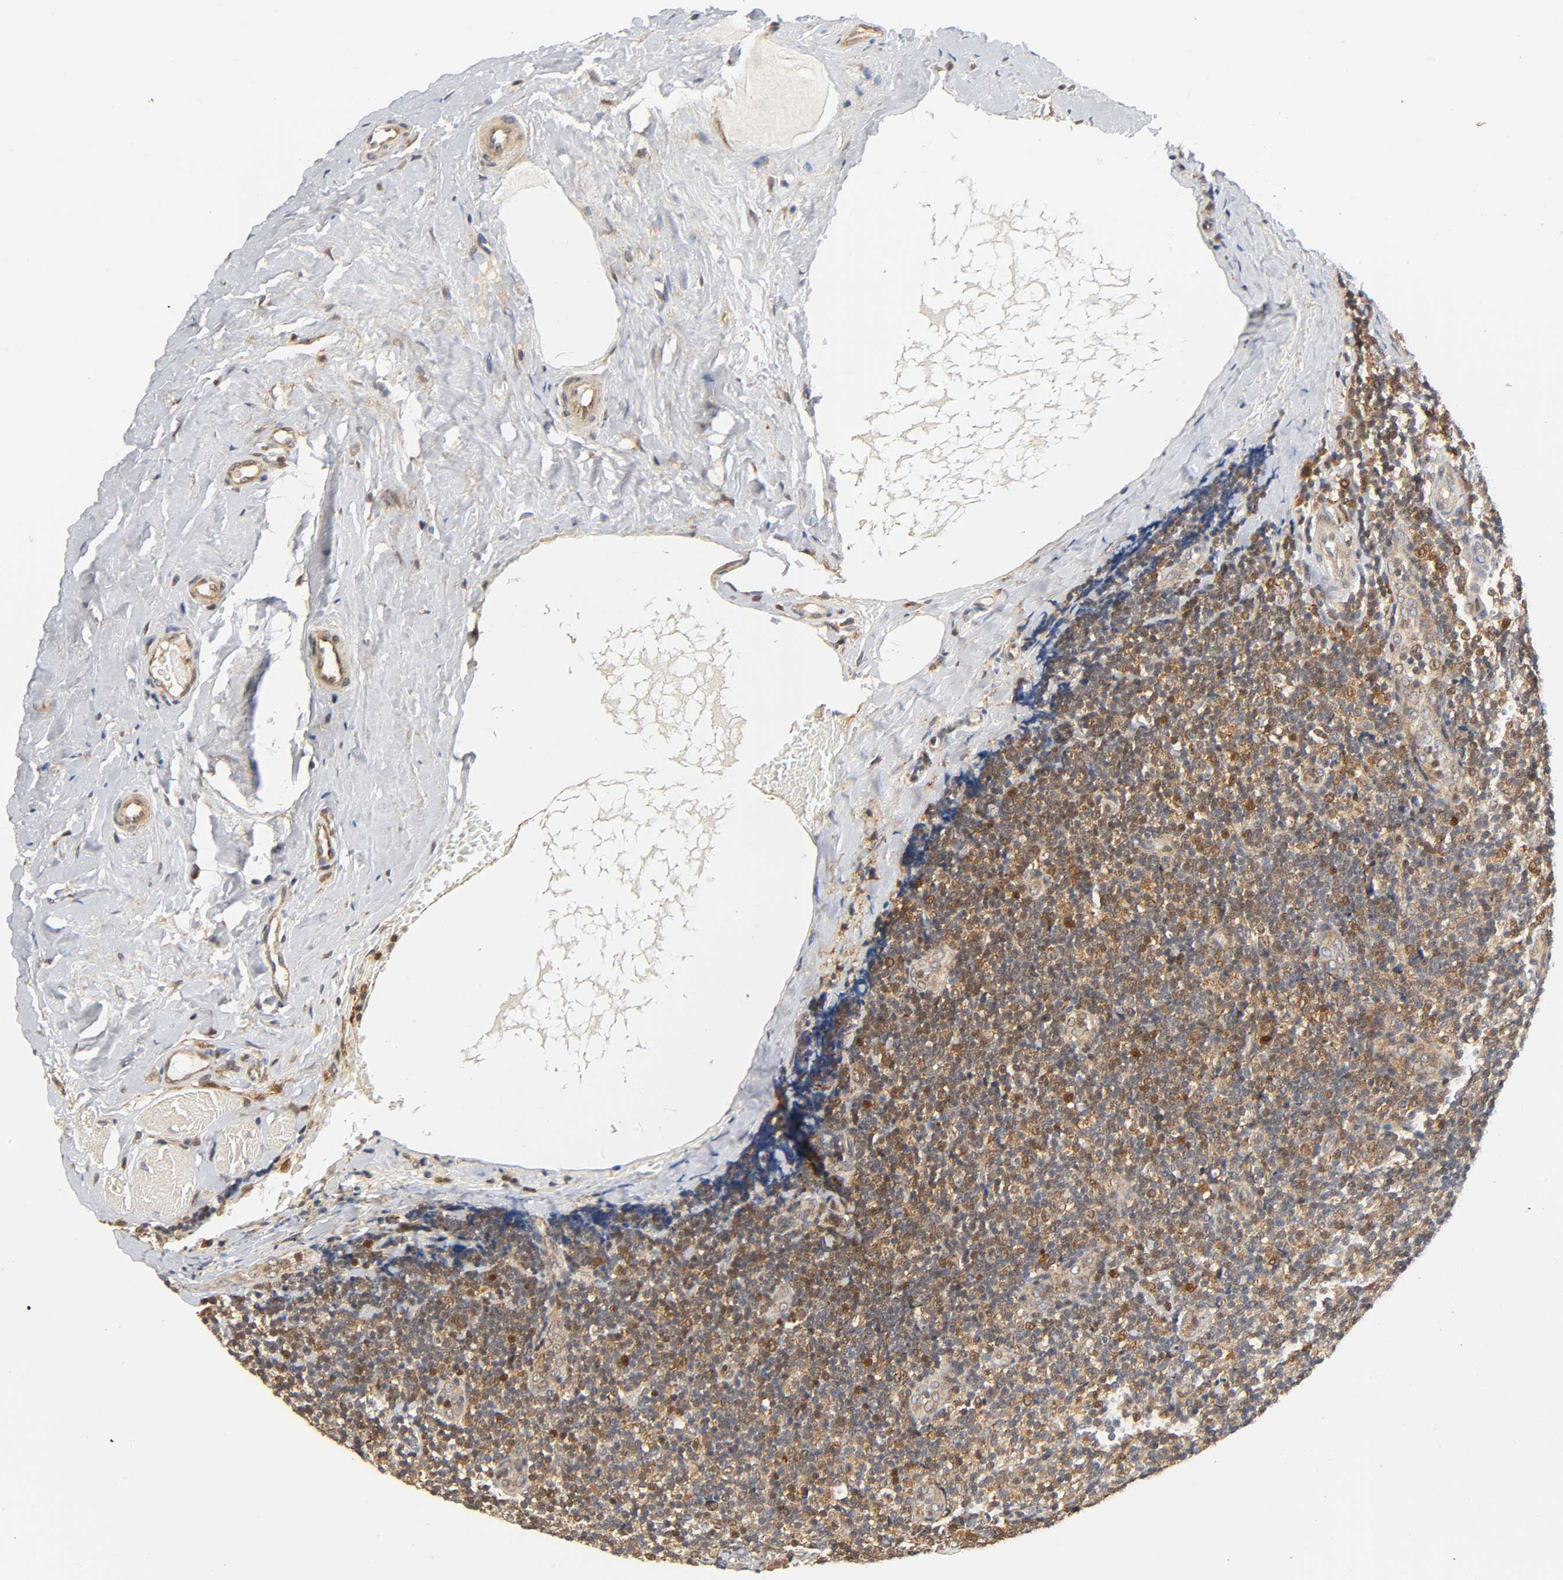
{"staining": {"intensity": "moderate", "quantity": "25%-75%", "location": "cytoplasmic/membranous"}, "tissue": "tonsil", "cell_type": "Non-germinal center cells", "image_type": "normal", "snomed": [{"axis": "morphology", "description": "Normal tissue, NOS"}, {"axis": "topography", "description": "Tonsil"}], "caption": "This image displays IHC staining of unremarkable human tonsil, with medium moderate cytoplasmic/membranous expression in about 25%-75% of non-germinal center cells.", "gene": "CASP9", "patient": {"sex": "male", "age": 31}}